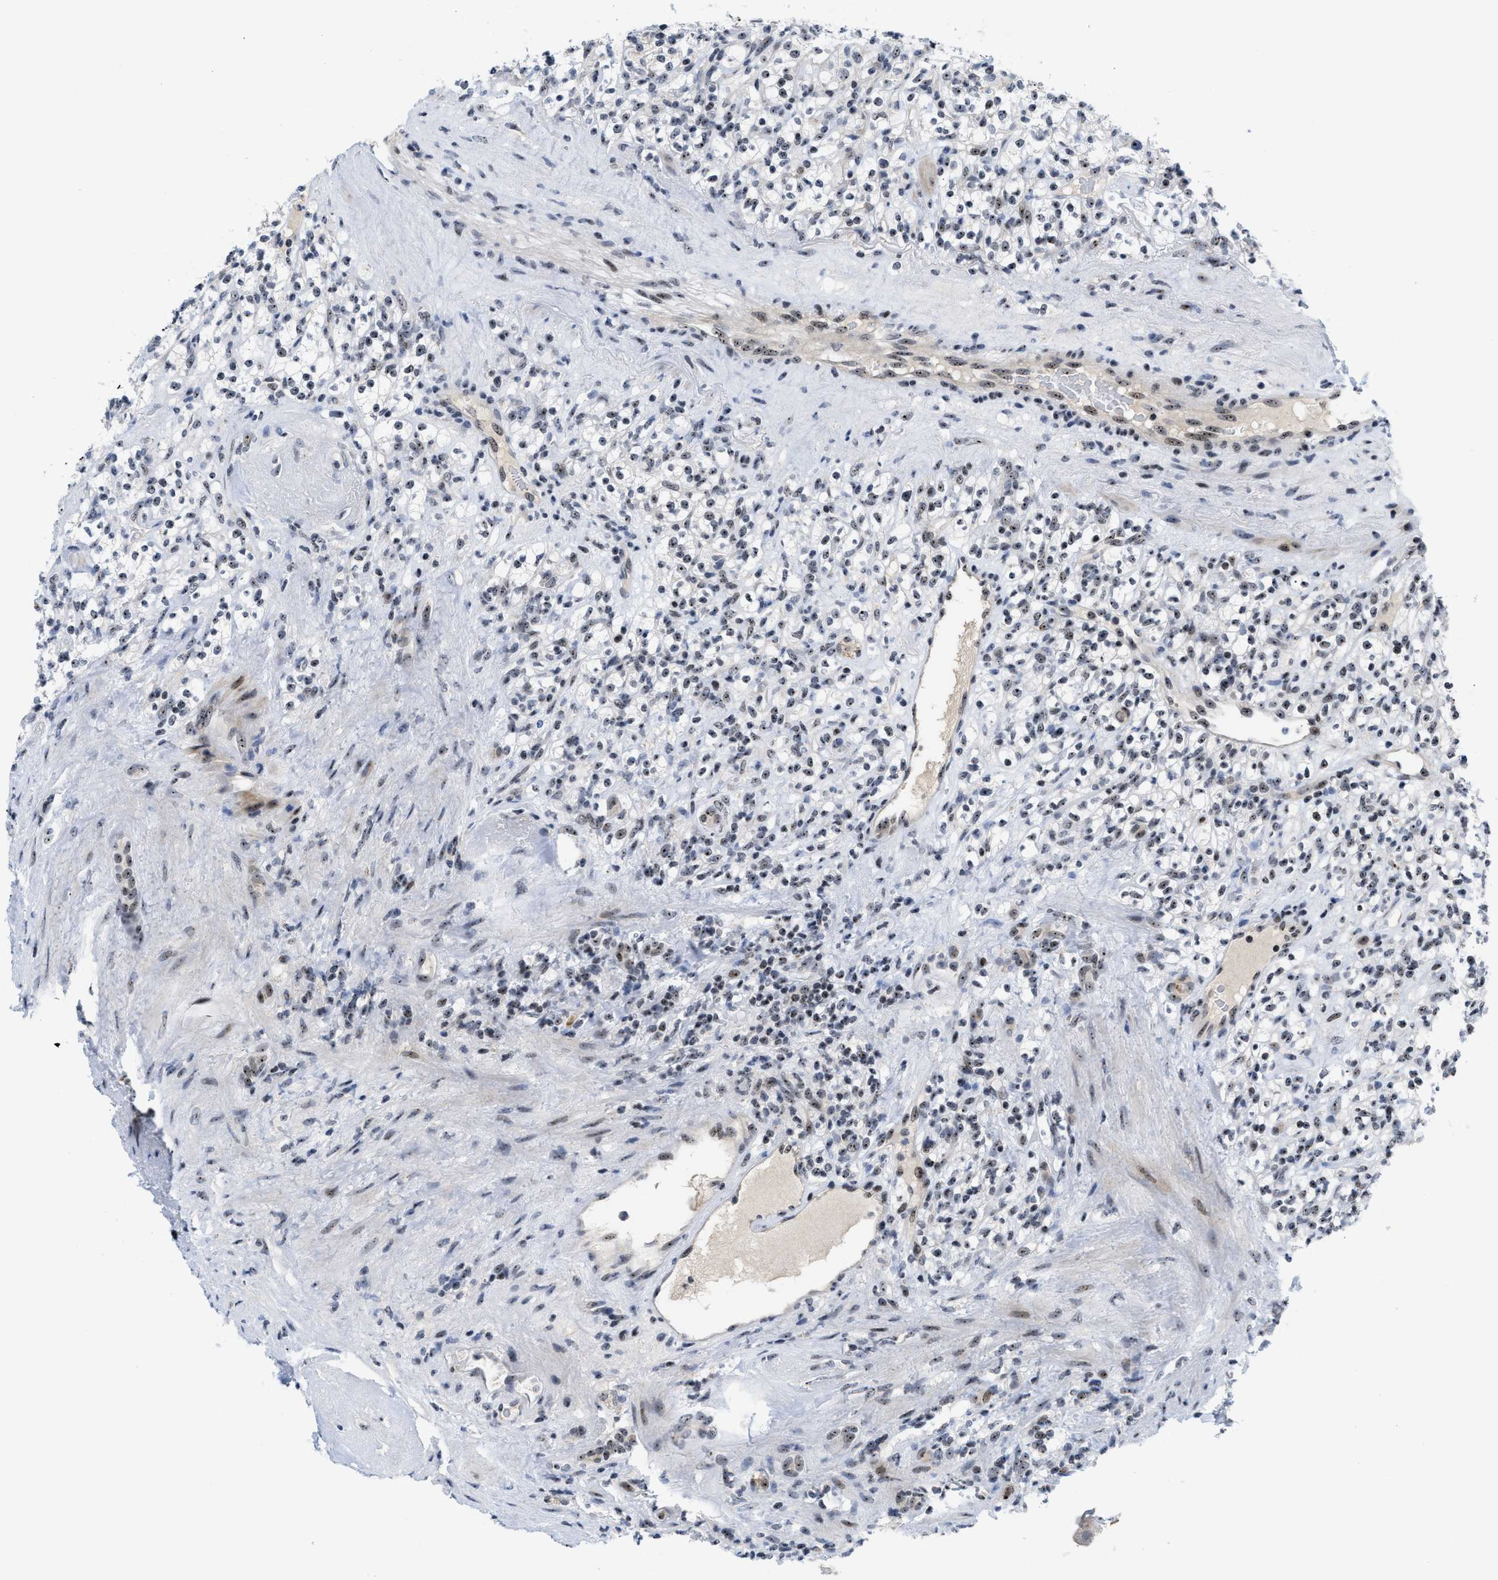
{"staining": {"intensity": "moderate", "quantity": "25%-75%", "location": "nuclear"}, "tissue": "renal cancer", "cell_type": "Tumor cells", "image_type": "cancer", "snomed": [{"axis": "morphology", "description": "Normal tissue, NOS"}, {"axis": "morphology", "description": "Adenocarcinoma, NOS"}, {"axis": "topography", "description": "Kidney"}], "caption": "Immunohistochemistry of renal cancer (adenocarcinoma) reveals medium levels of moderate nuclear positivity in about 25%-75% of tumor cells.", "gene": "NOP58", "patient": {"sex": "female", "age": 72}}